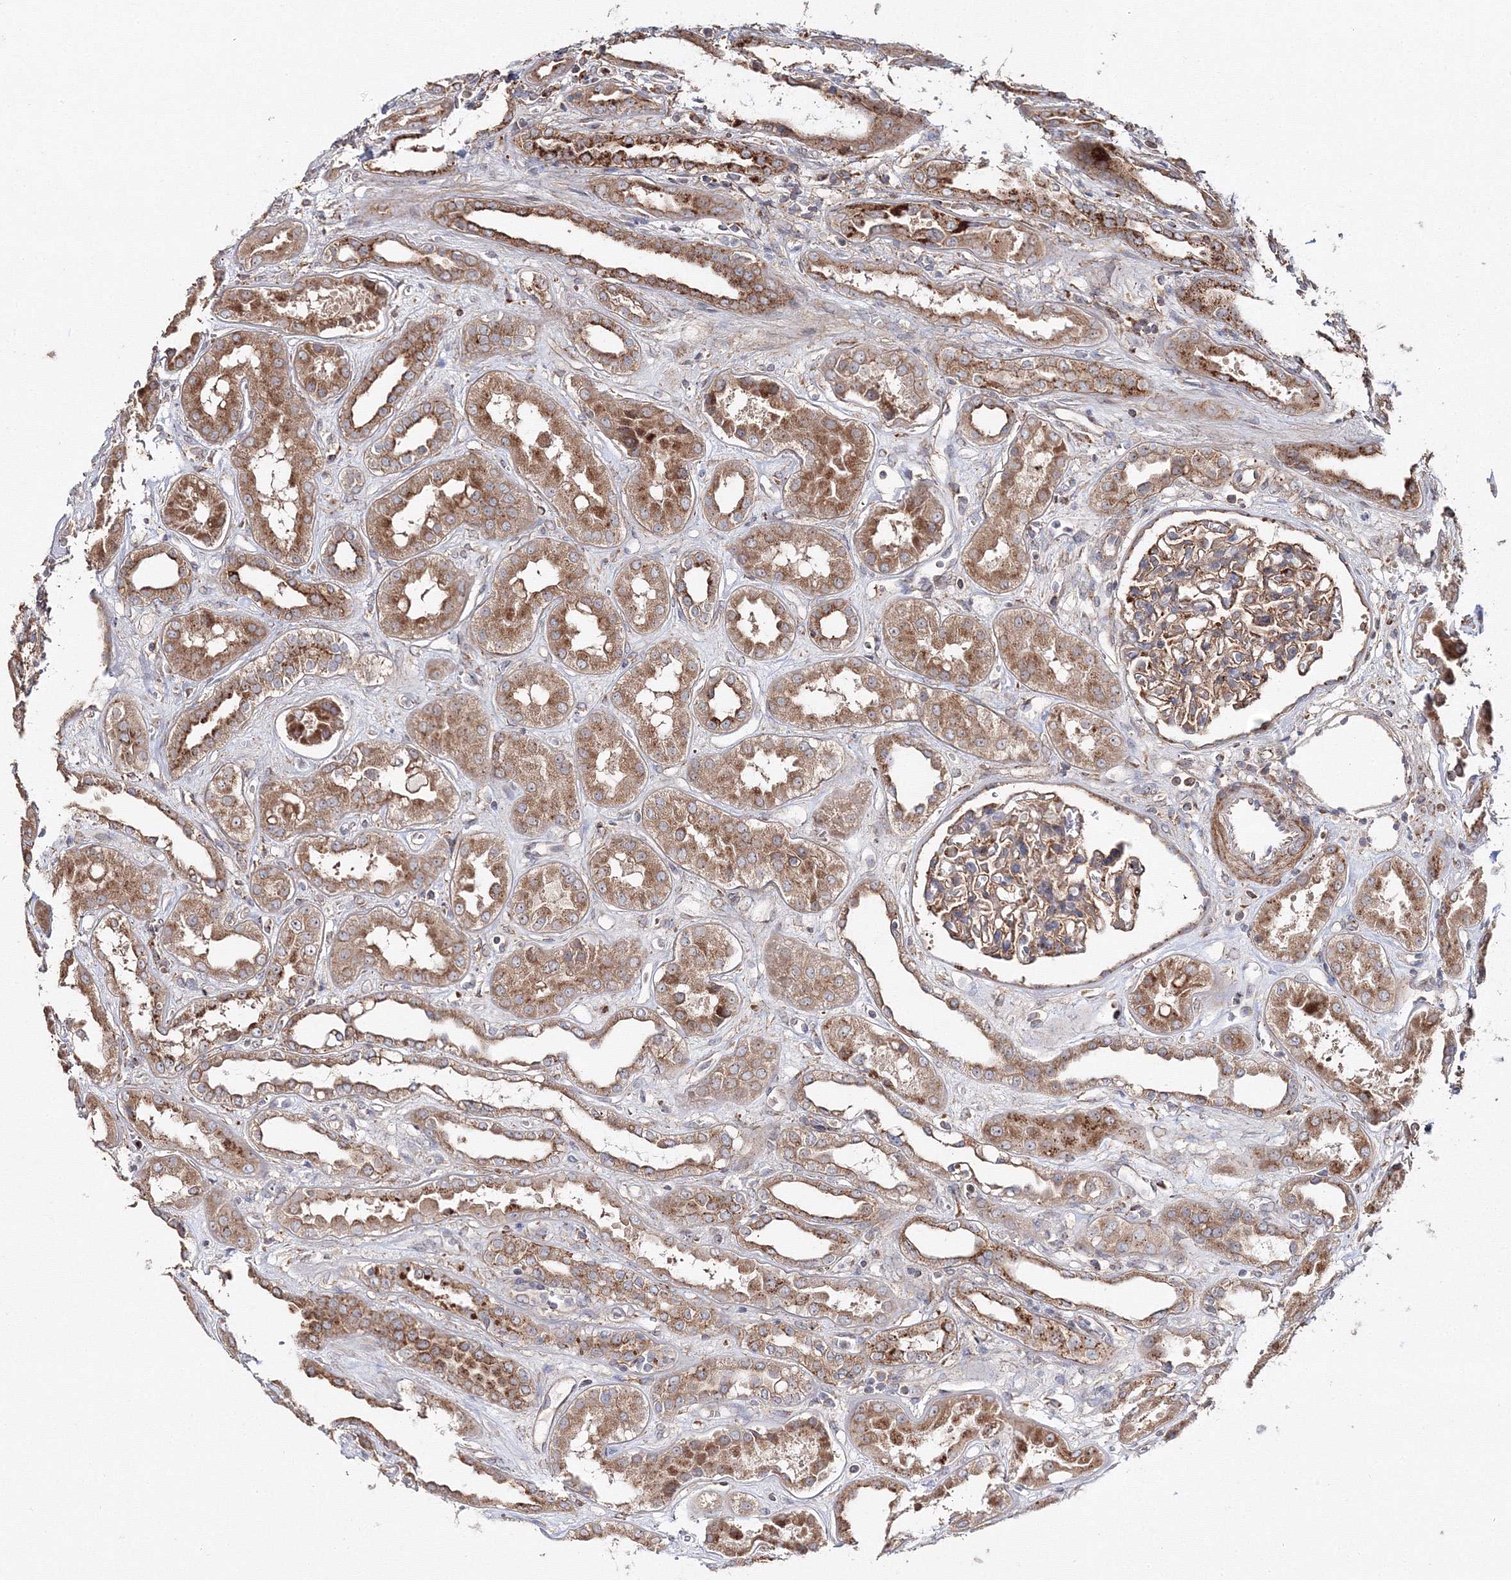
{"staining": {"intensity": "moderate", "quantity": "25%-75%", "location": "cytoplasmic/membranous"}, "tissue": "kidney", "cell_type": "Cells in glomeruli", "image_type": "normal", "snomed": [{"axis": "morphology", "description": "Normal tissue, NOS"}, {"axis": "topography", "description": "Kidney"}], "caption": "Human kidney stained for a protein (brown) reveals moderate cytoplasmic/membranous positive expression in approximately 25%-75% of cells in glomeruli.", "gene": "DDO", "patient": {"sex": "male", "age": 59}}